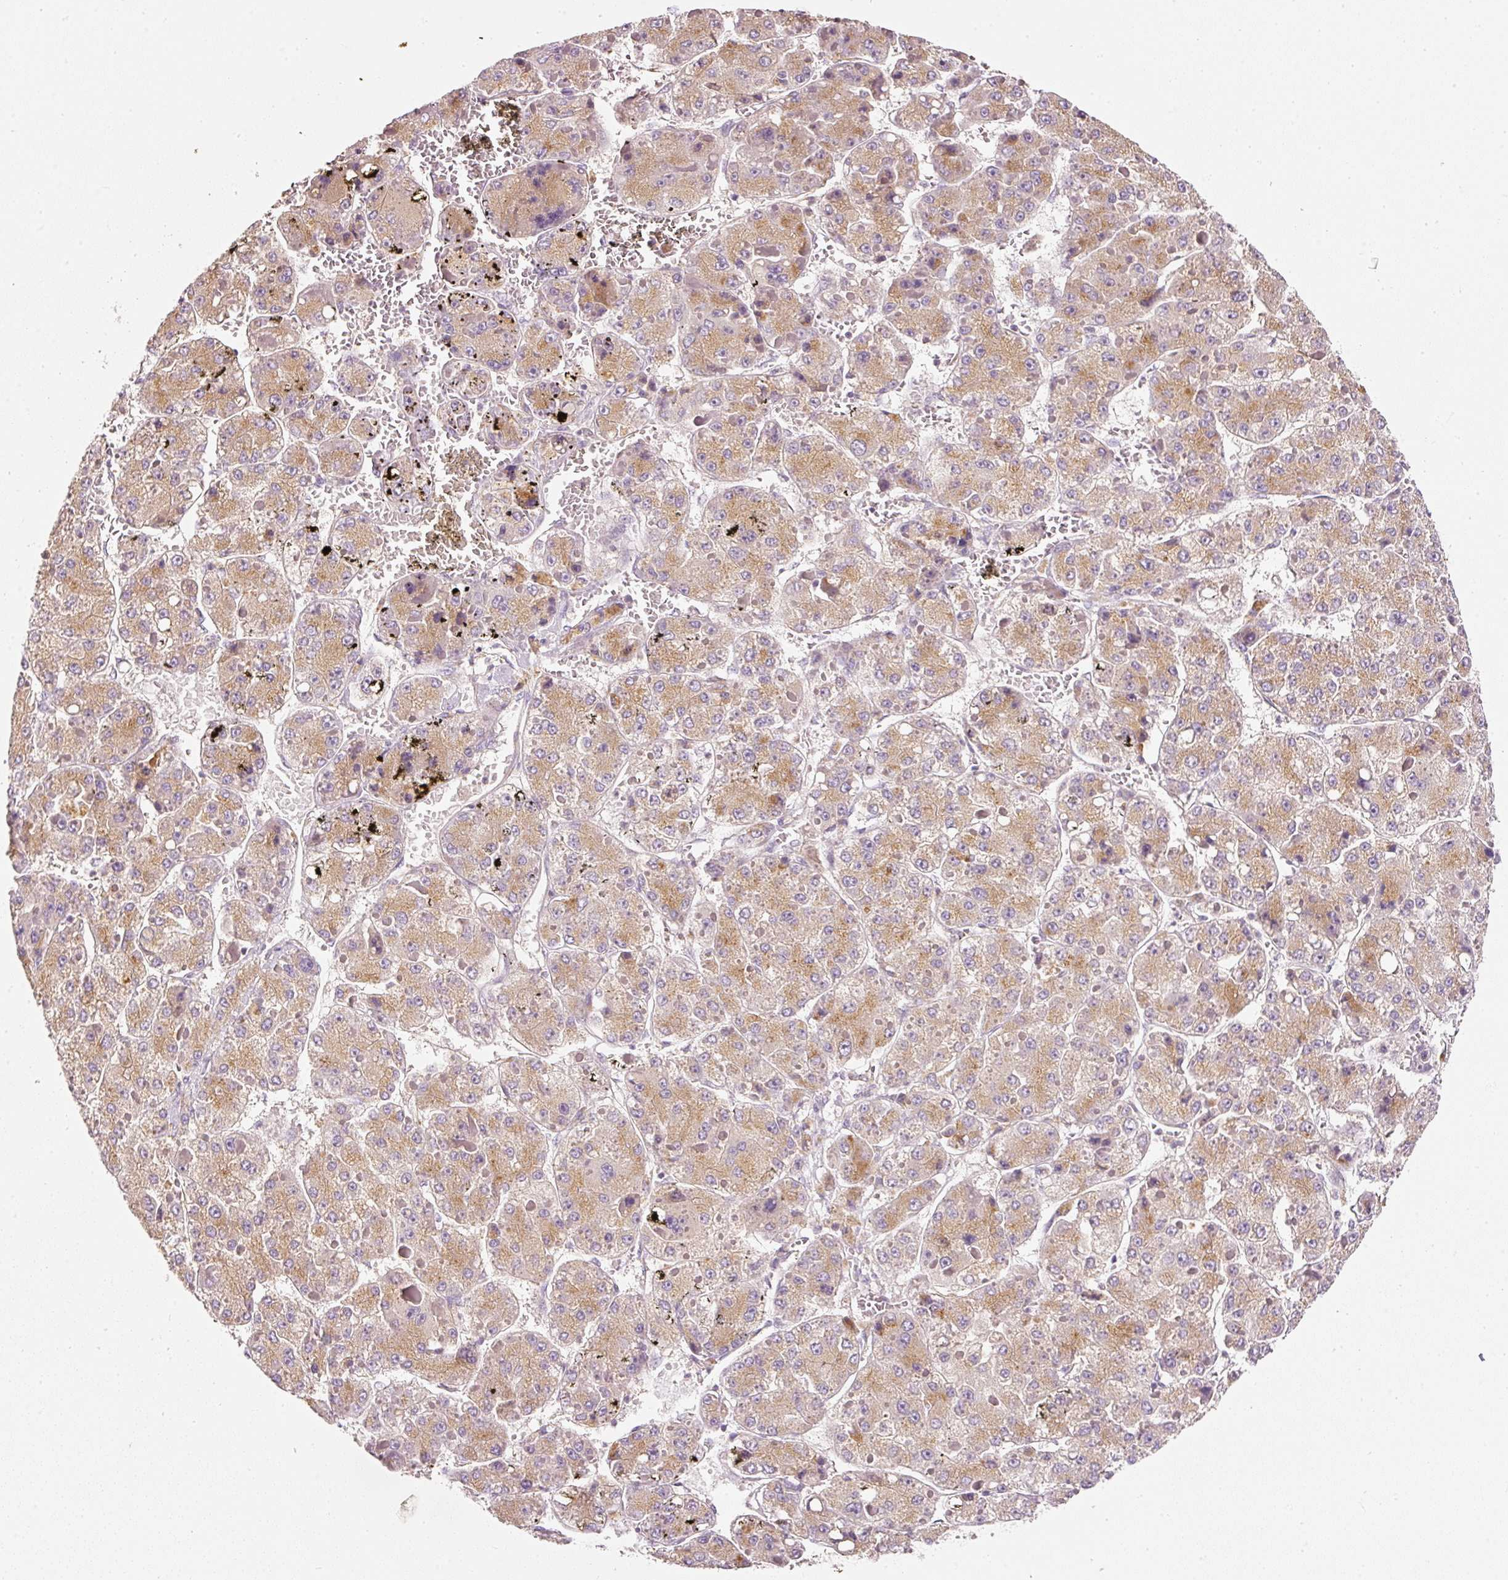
{"staining": {"intensity": "moderate", "quantity": ">75%", "location": "cytoplasmic/membranous"}, "tissue": "liver cancer", "cell_type": "Tumor cells", "image_type": "cancer", "snomed": [{"axis": "morphology", "description": "Carcinoma, Hepatocellular, NOS"}, {"axis": "topography", "description": "Liver"}], "caption": "This is a histology image of immunohistochemistry staining of hepatocellular carcinoma (liver), which shows moderate expression in the cytoplasmic/membranous of tumor cells.", "gene": "RNF167", "patient": {"sex": "female", "age": 73}}